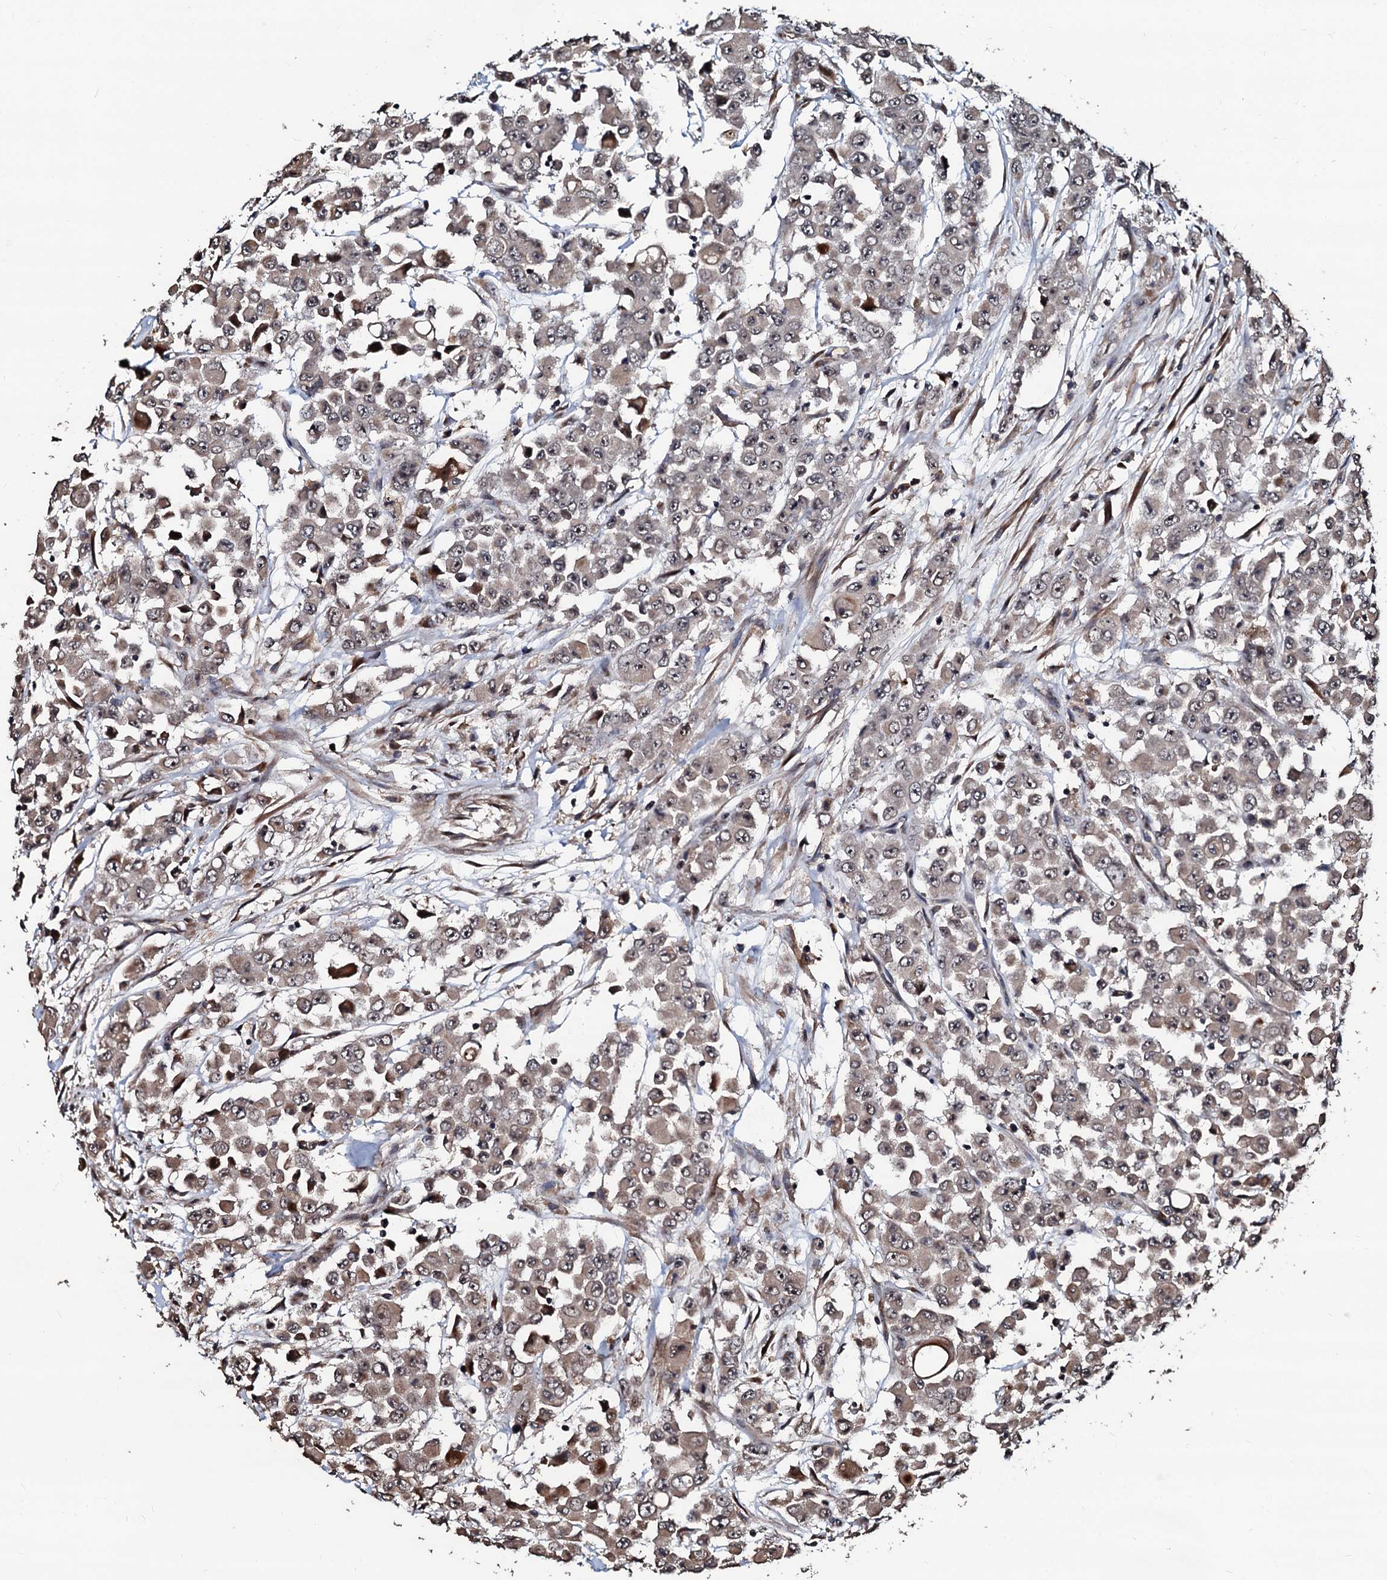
{"staining": {"intensity": "weak", "quantity": "25%-75%", "location": "cytoplasmic/membranous,nuclear"}, "tissue": "colorectal cancer", "cell_type": "Tumor cells", "image_type": "cancer", "snomed": [{"axis": "morphology", "description": "Adenocarcinoma, NOS"}, {"axis": "topography", "description": "Colon"}], "caption": "A high-resolution micrograph shows immunohistochemistry (IHC) staining of colorectal cancer (adenocarcinoma), which shows weak cytoplasmic/membranous and nuclear staining in approximately 25%-75% of tumor cells.", "gene": "SUPT7L", "patient": {"sex": "male", "age": 51}}